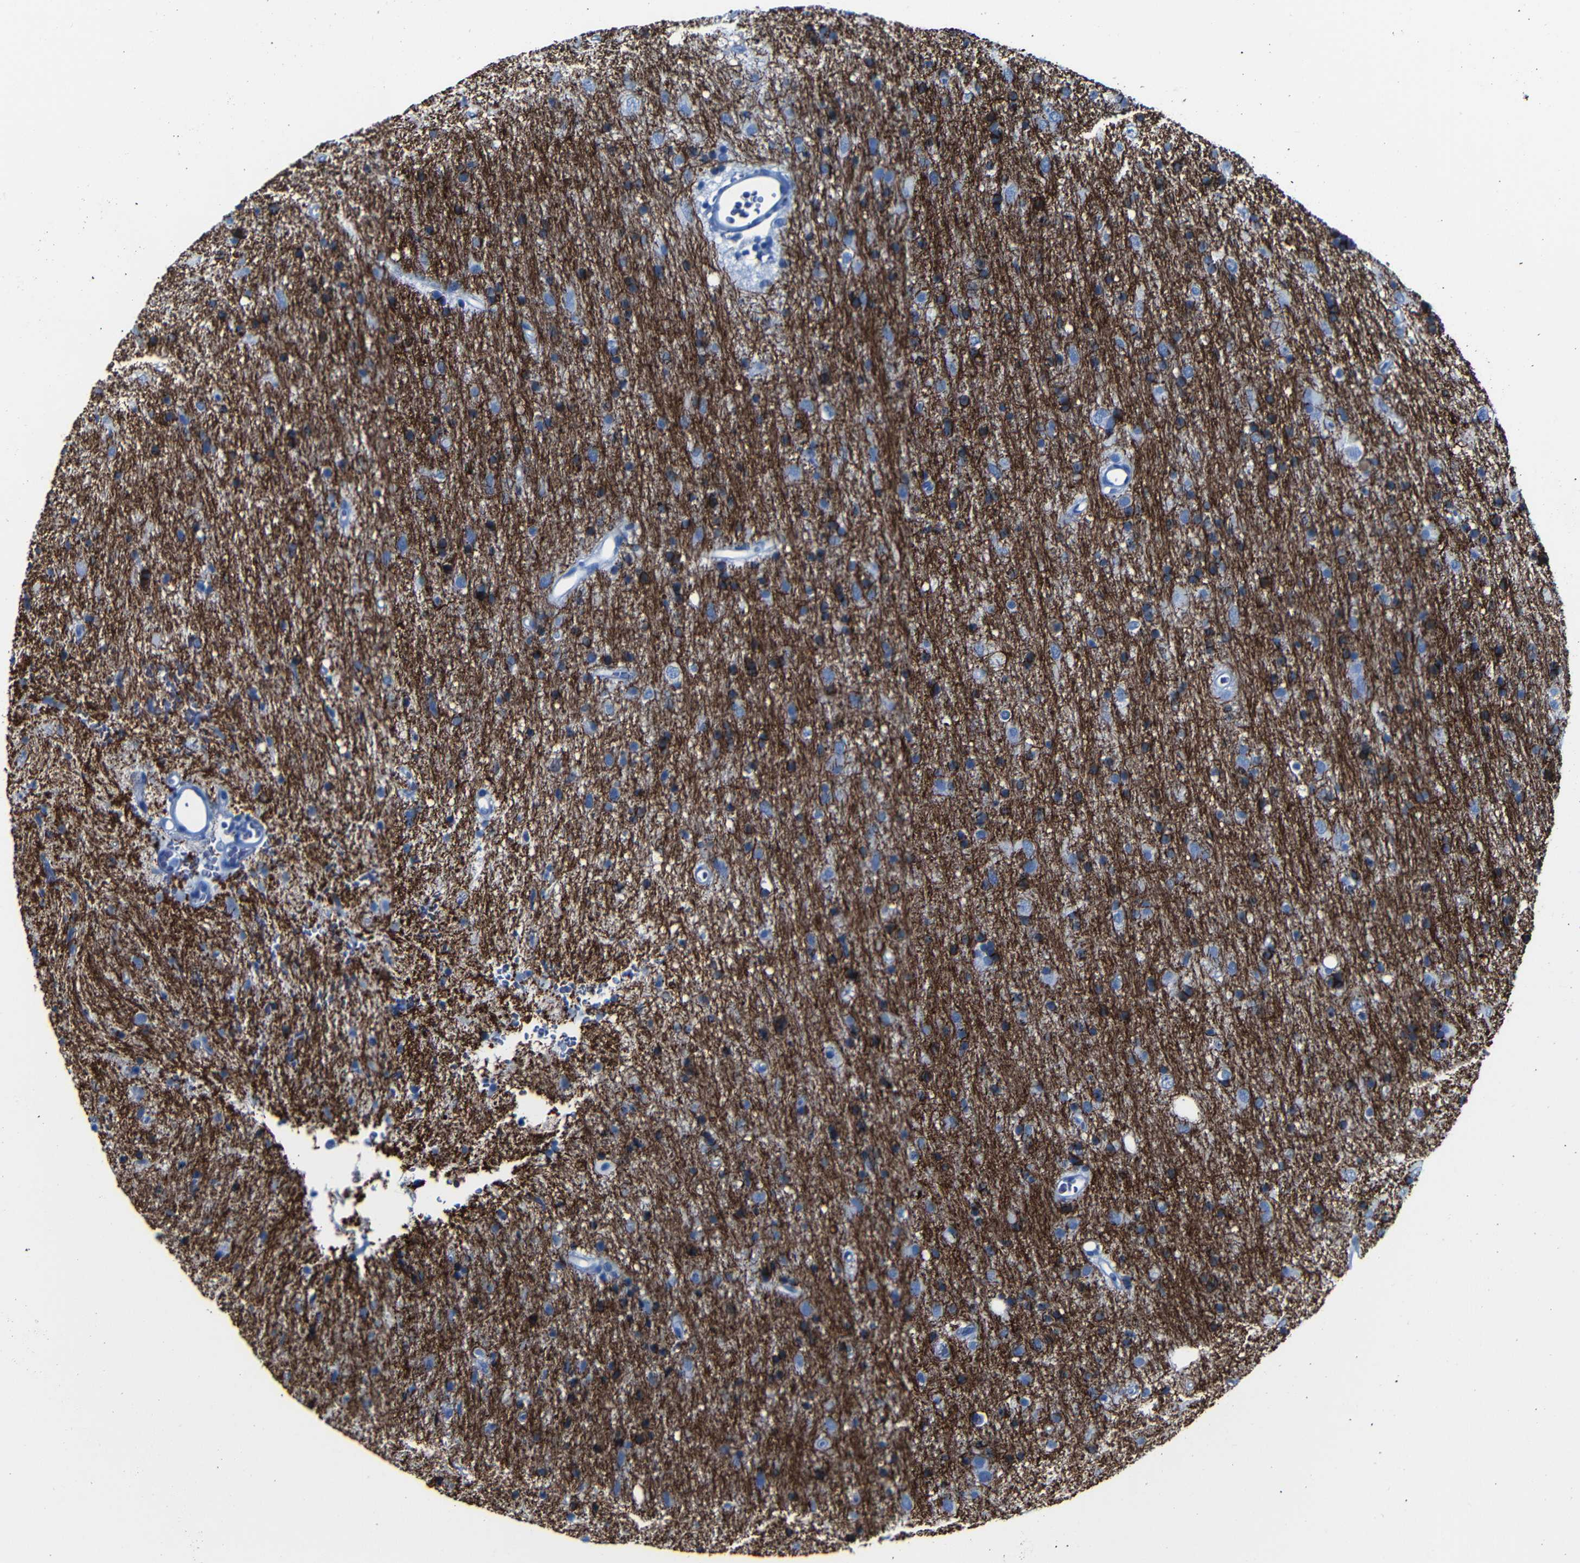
{"staining": {"intensity": "negative", "quantity": "none", "location": "none"}, "tissue": "glioma", "cell_type": "Tumor cells", "image_type": "cancer", "snomed": [{"axis": "morphology", "description": "Glioma, malignant, Low grade"}, {"axis": "topography", "description": "Brain"}], "caption": "Image shows no protein positivity in tumor cells of glioma tissue. The staining is performed using DAB (3,3'-diaminobenzidine) brown chromogen with nuclei counter-stained in using hematoxylin.", "gene": "CLDN11", "patient": {"sex": "male", "age": 77}}